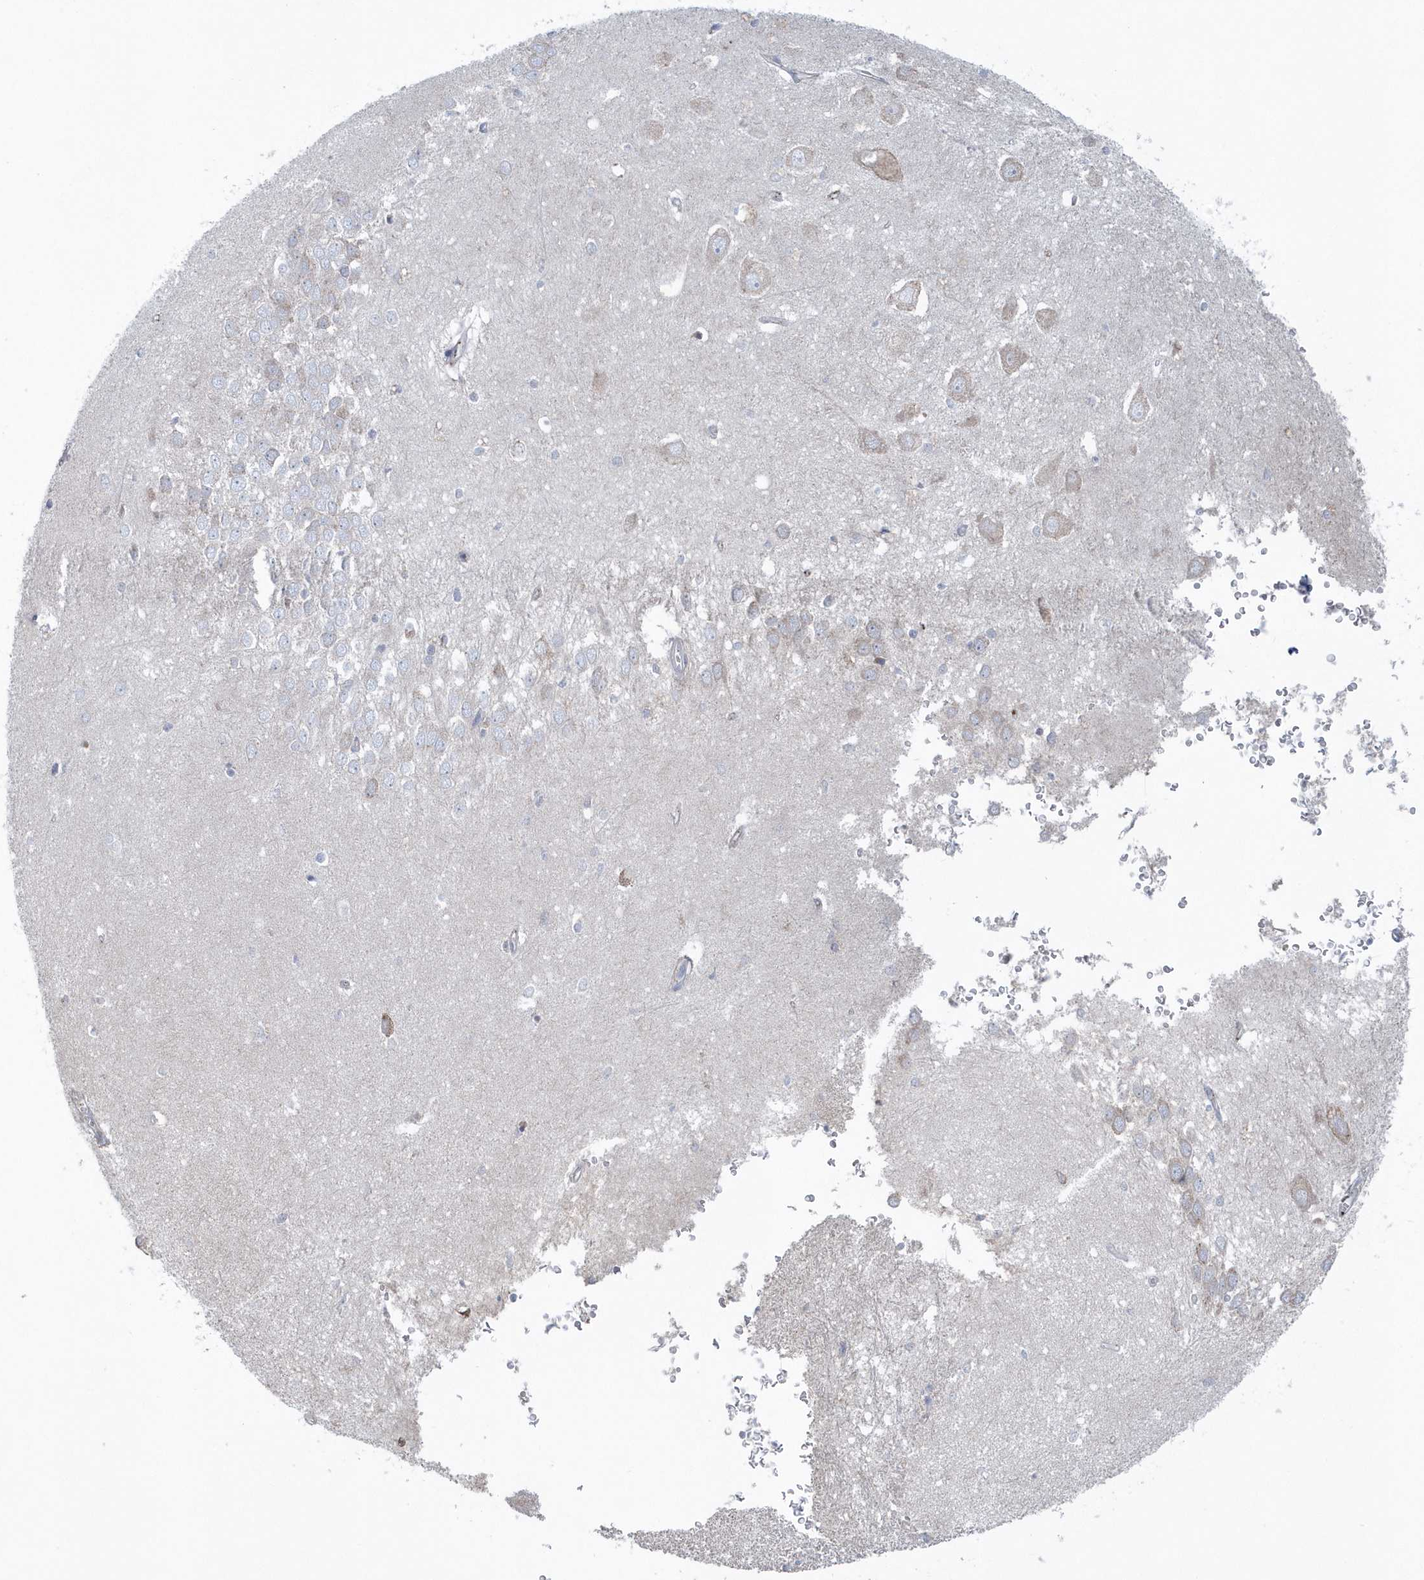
{"staining": {"intensity": "negative", "quantity": "none", "location": "none"}, "tissue": "hippocampus", "cell_type": "Glial cells", "image_type": "normal", "snomed": [{"axis": "morphology", "description": "Normal tissue, NOS"}, {"axis": "topography", "description": "Hippocampus"}], "caption": "Immunohistochemistry image of unremarkable hippocampus: hippocampus stained with DAB (3,3'-diaminobenzidine) exhibits no significant protein positivity in glial cells. The staining was performed using DAB (3,3'-diaminobenzidine) to visualize the protein expression in brown, while the nuclei were stained in blue with hematoxylin (Magnification: 20x).", "gene": "SPATA18", "patient": {"sex": "female", "age": 64}}